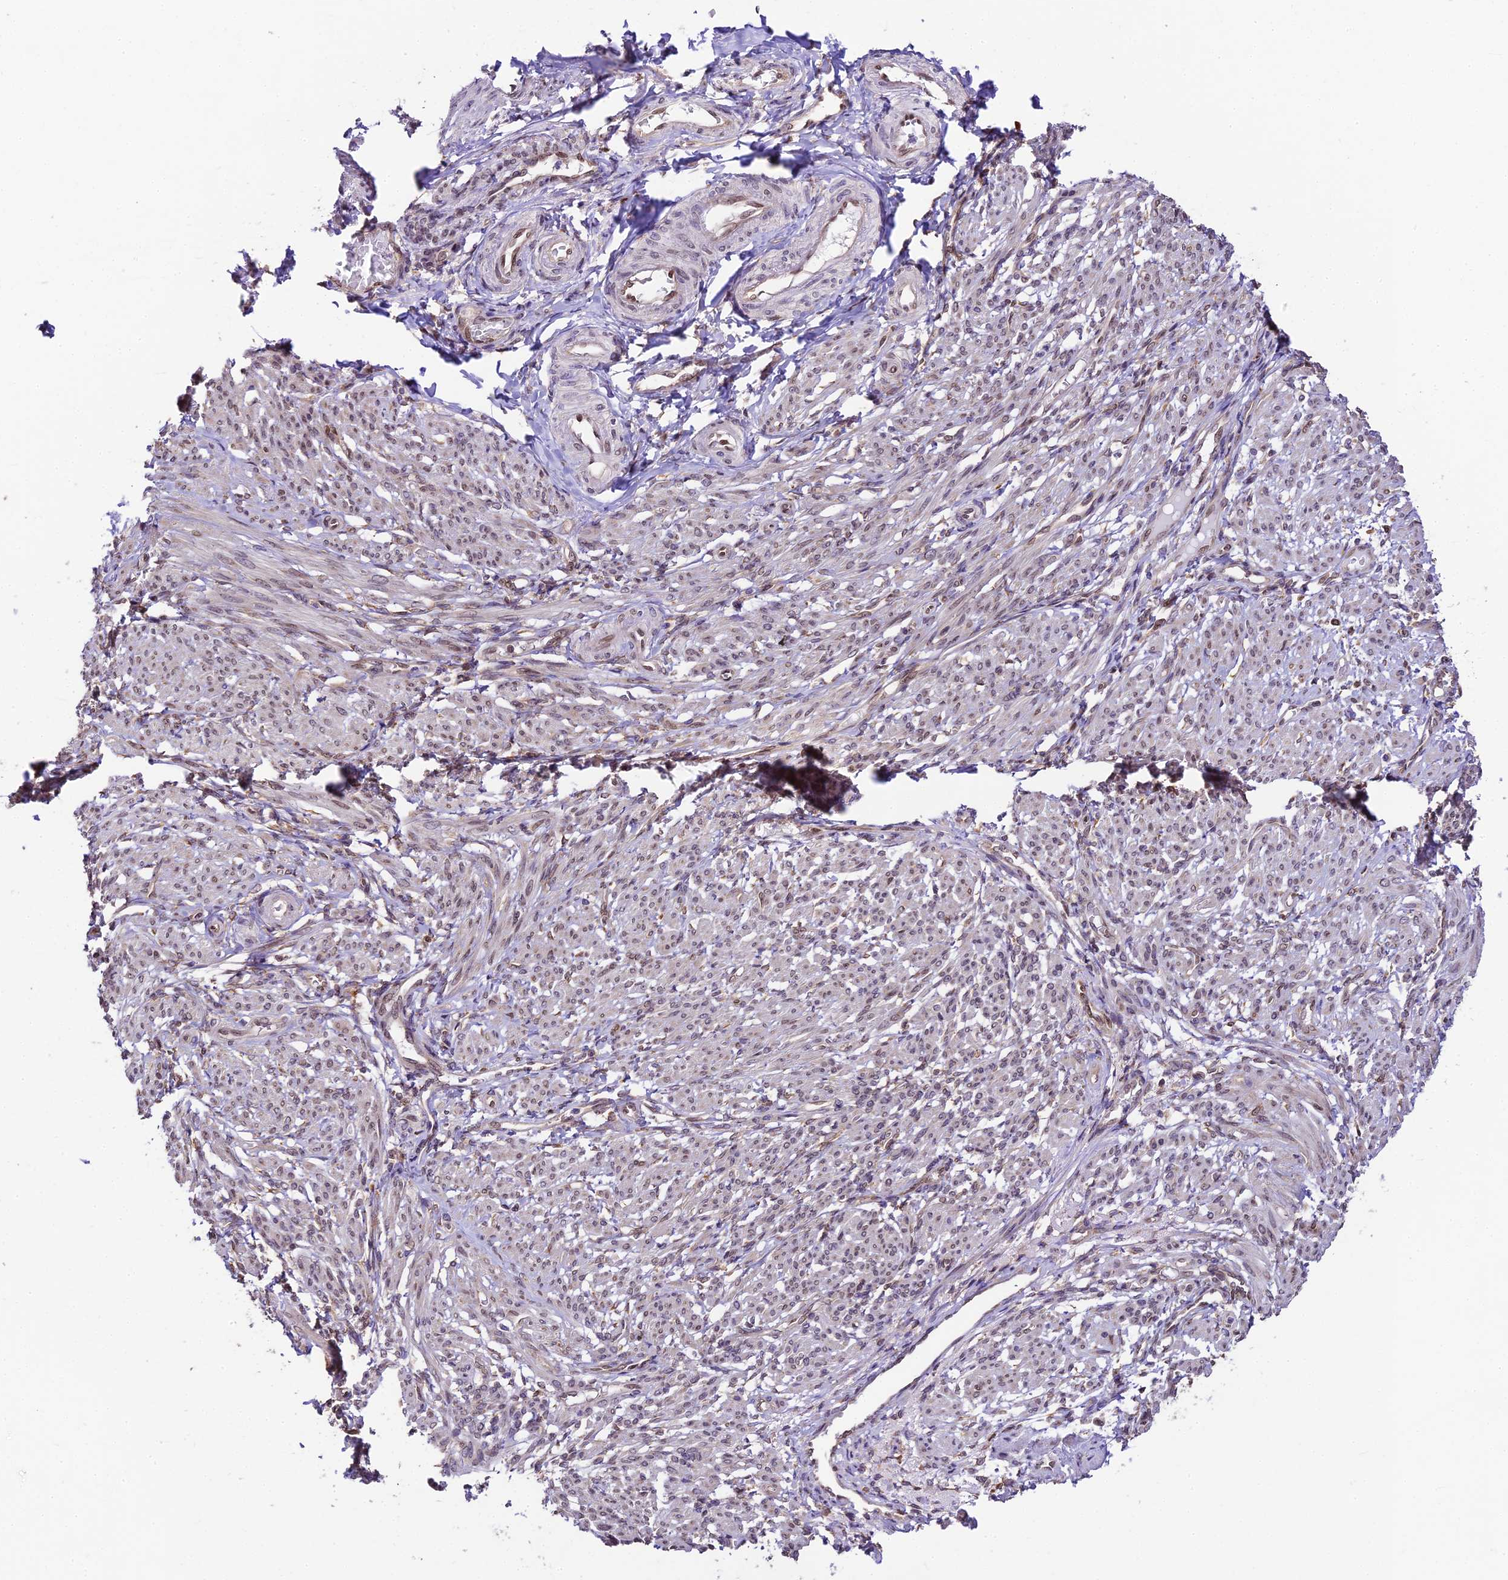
{"staining": {"intensity": "weak", "quantity": "25%-75%", "location": "cytoplasmic/membranous,nuclear"}, "tissue": "smooth muscle", "cell_type": "Smooth muscle cells", "image_type": "normal", "snomed": [{"axis": "morphology", "description": "Normal tissue, NOS"}, {"axis": "topography", "description": "Smooth muscle"}], "caption": "A micrograph of smooth muscle stained for a protein shows weak cytoplasmic/membranous,nuclear brown staining in smooth muscle cells. (Brightfield microscopy of DAB IHC at high magnification).", "gene": "TRIM22", "patient": {"sex": "female", "age": 39}}